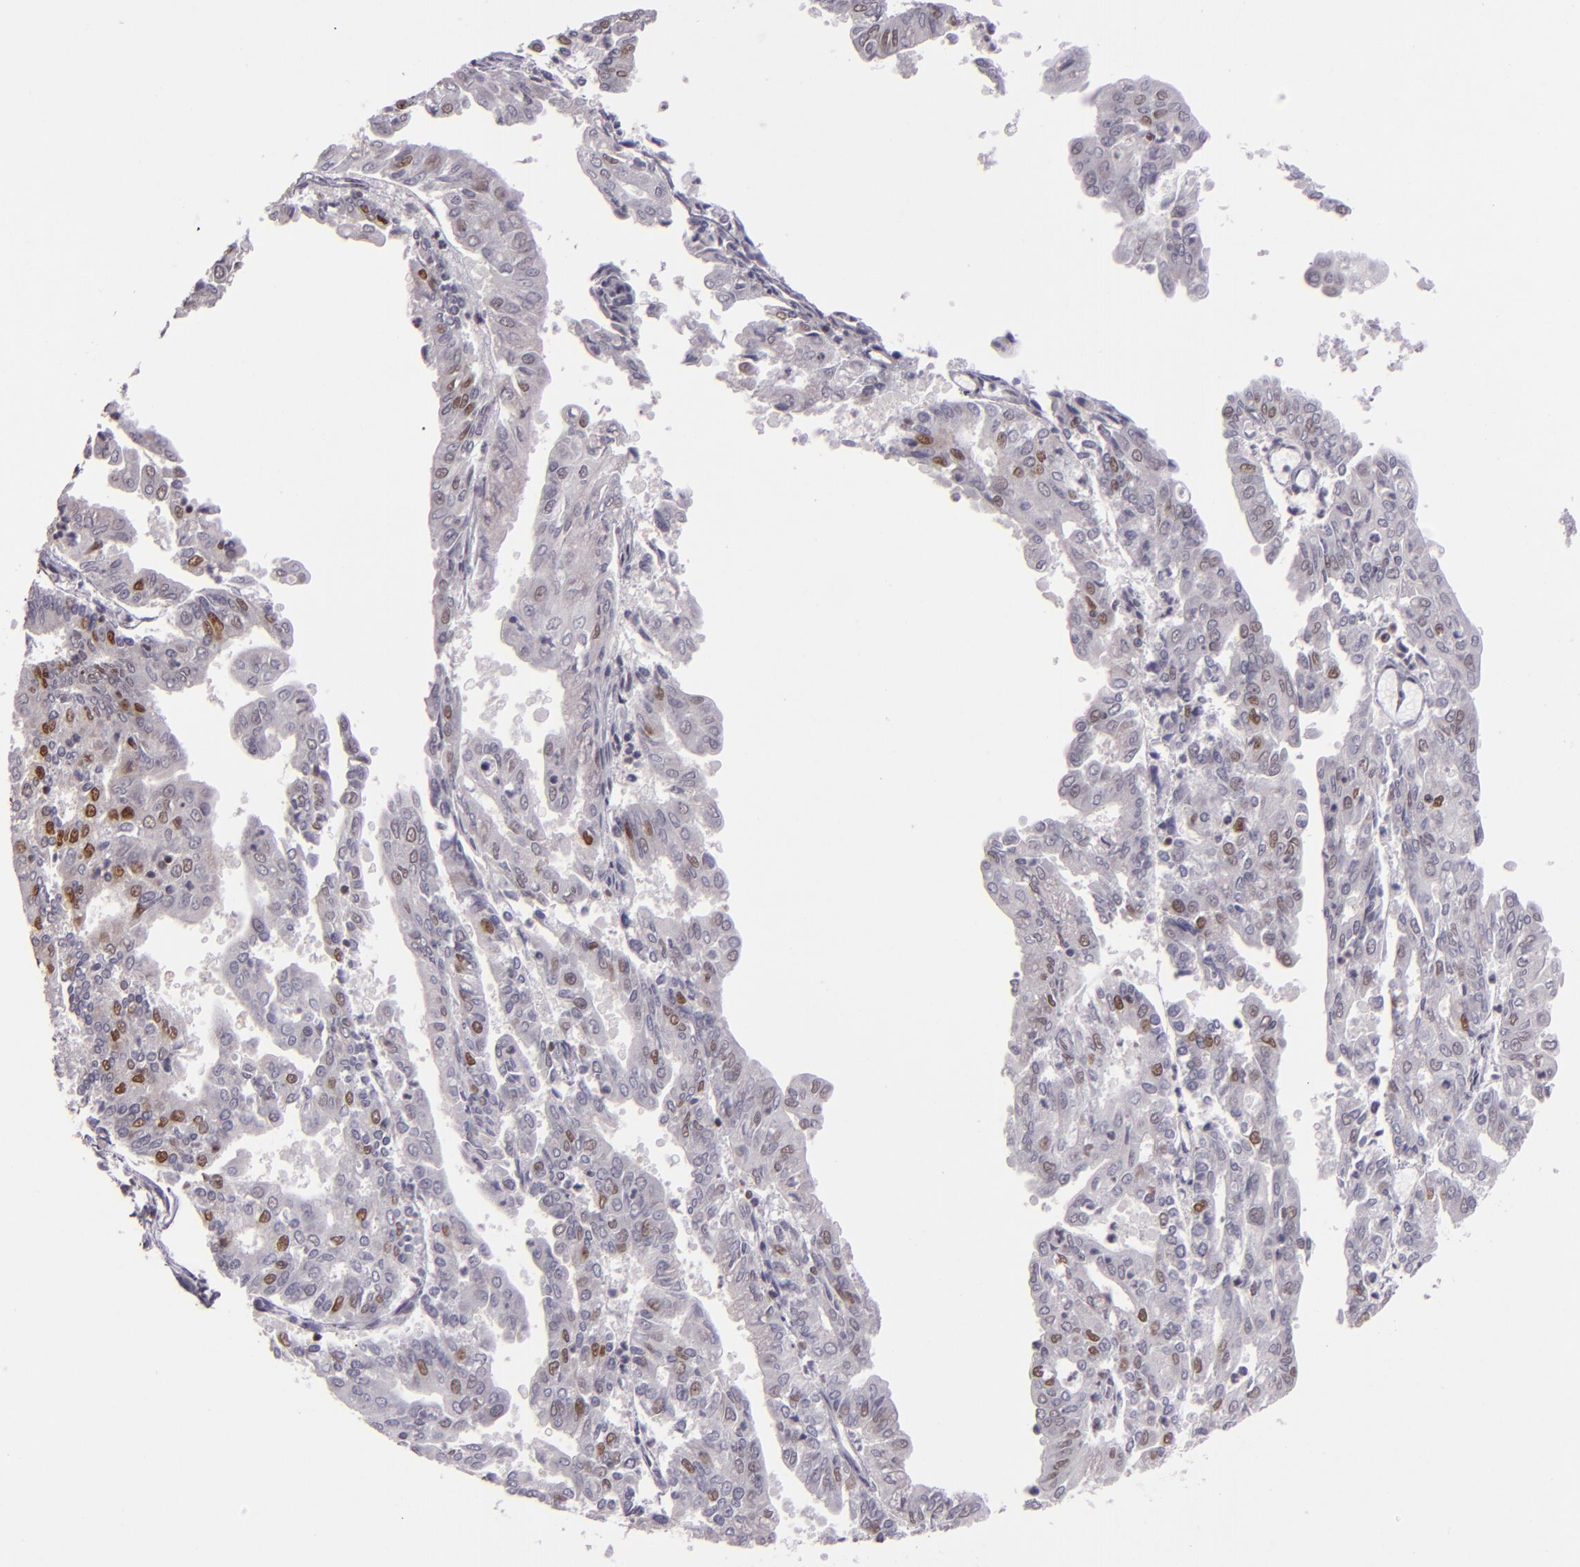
{"staining": {"intensity": "moderate", "quantity": "<25%", "location": "nuclear"}, "tissue": "endometrial cancer", "cell_type": "Tumor cells", "image_type": "cancer", "snomed": [{"axis": "morphology", "description": "Adenocarcinoma, NOS"}, {"axis": "topography", "description": "Endometrium"}], "caption": "DAB immunohistochemical staining of endometrial cancer displays moderate nuclear protein positivity in approximately <25% of tumor cells.", "gene": "BRD8", "patient": {"sex": "female", "age": 79}}